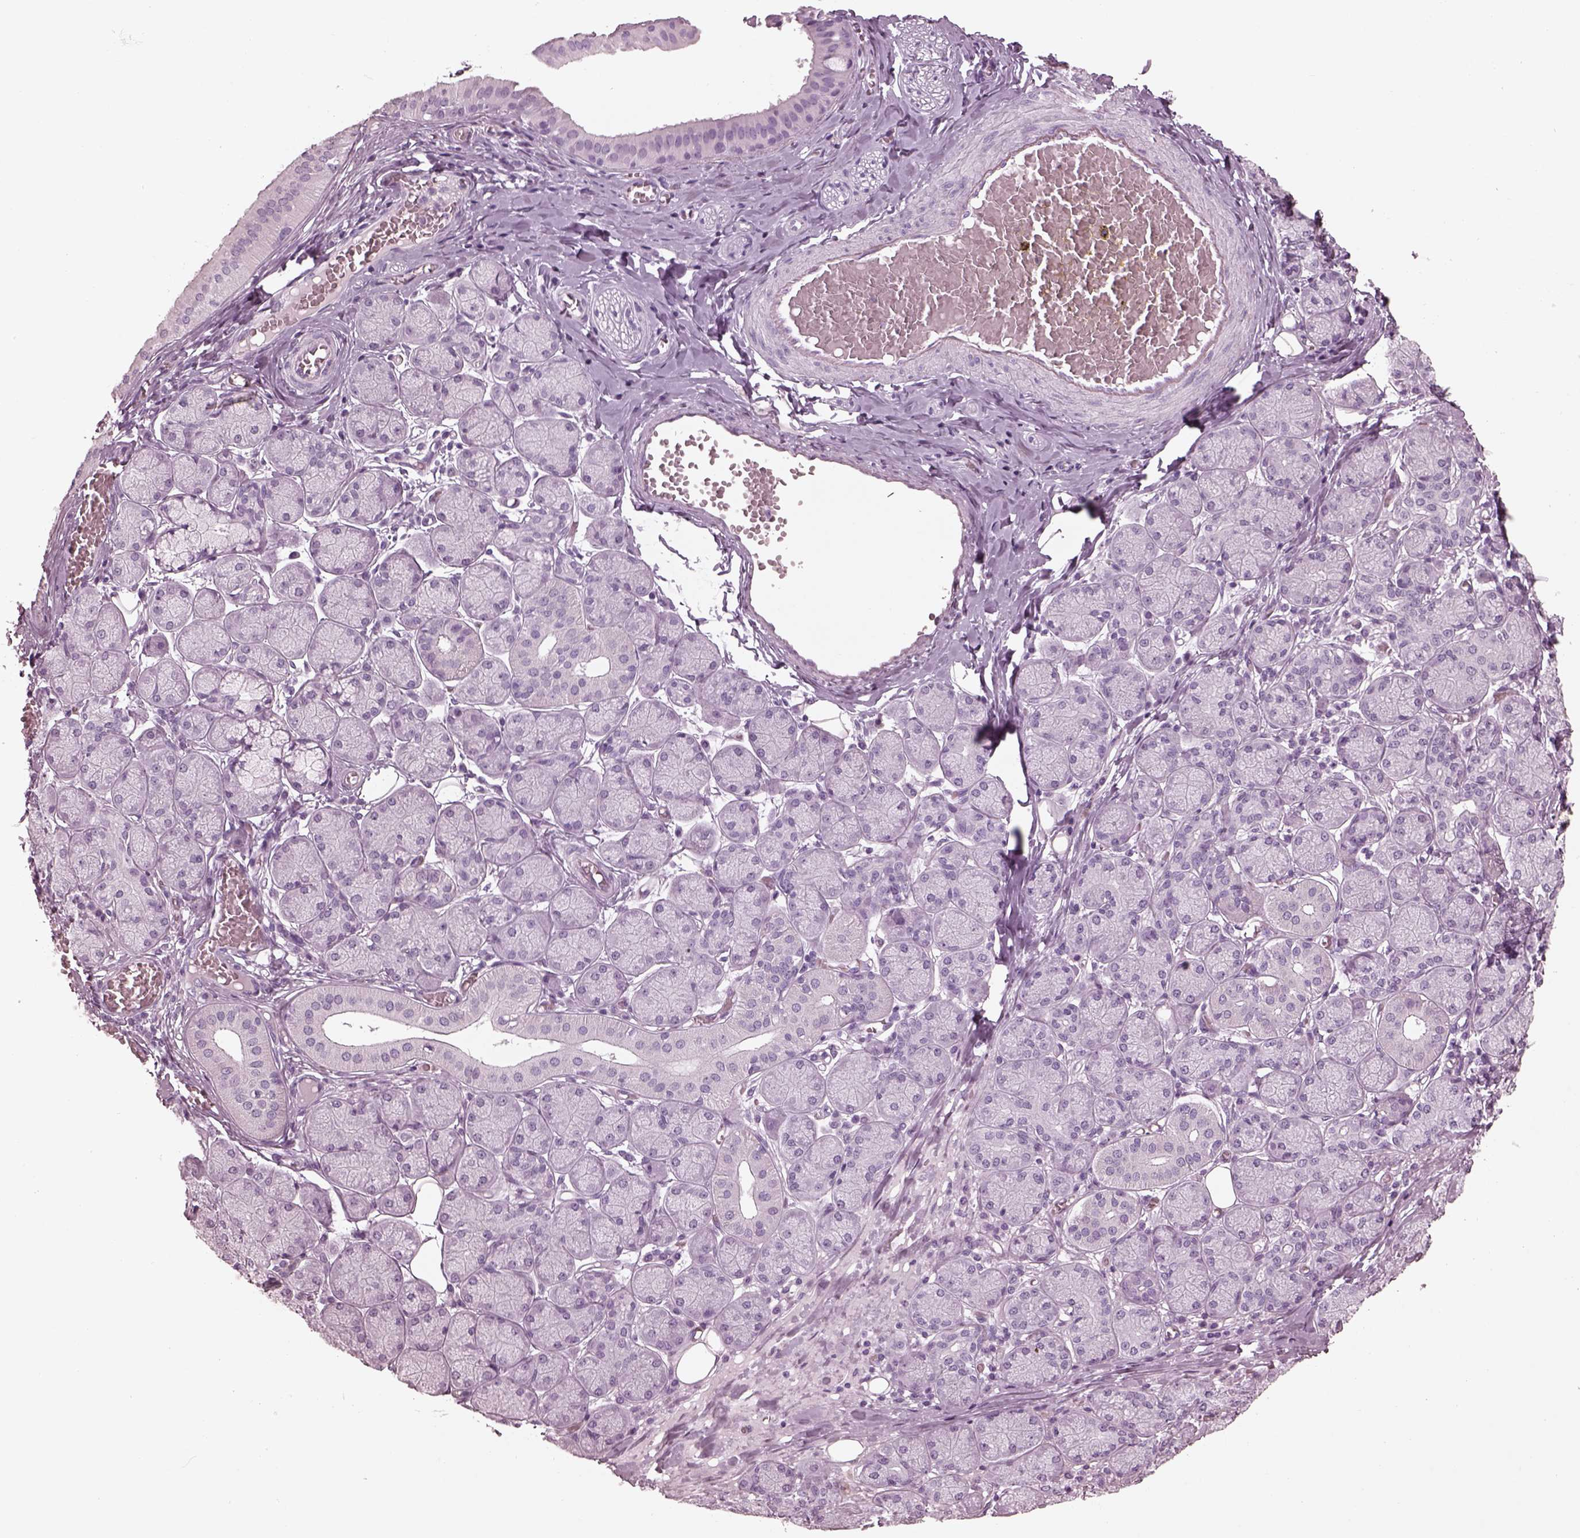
{"staining": {"intensity": "negative", "quantity": "none", "location": "none"}, "tissue": "salivary gland", "cell_type": "Glandular cells", "image_type": "normal", "snomed": [{"axis": "morphology", "description": "Normal tissue, NOS"}, {"axis": "topography", "description": "Salivary gland"}, {"axis": "topography", "description": "Peripheral nerve tissue"}], "caption": "The photomicrograph displays no staining of glandular cells in unremarkable salivary gland.", "gene": "FABP9", "patient": {"sex": "female", "age": 24}}